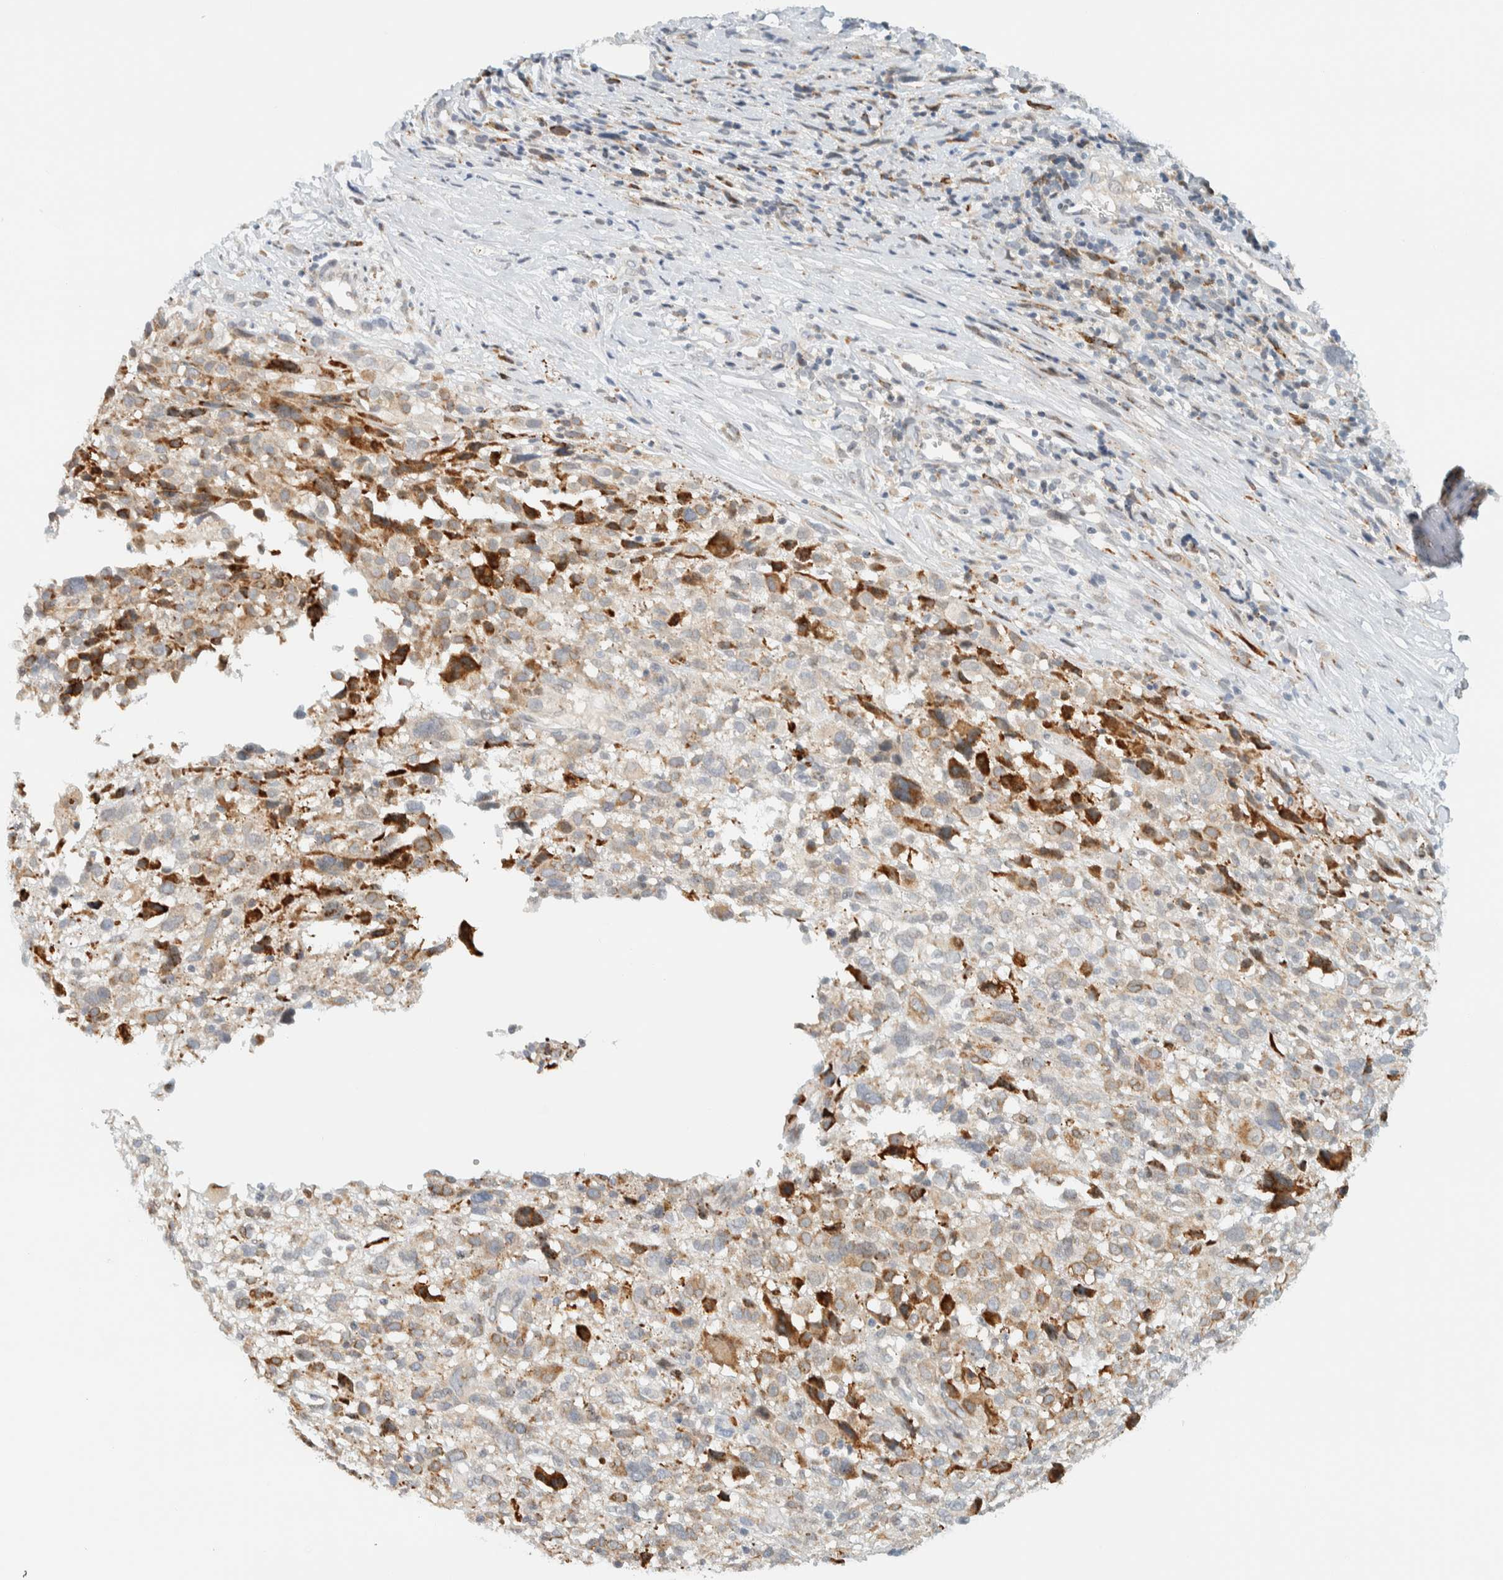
{"staining": {"intensity": "moderate", "quantity": "<25%", "location": "cytoplasmic/membranous"}, "tissue": "melanoma", "cell_type": "Tumor cells", "image_type": "cancer", "snomed": [{"axis": "morphology", "description": "Malignant melanoma, NOS"}, {"axis": "topography", "description": "Skin"}], "caption": "An immunohistochemistry (IHC) histopathology image of neoplastic tissue is shown. Protein staining in brown highlights moderate cytoplasmic/membranous positivity in melanoma within tumor cells. The protein is stained brown, and the nuclei are stained in blue (DAB IHC with brightfield microscopy, high magnification).", "gene": "ITPRID1", "patient": {"sex": "female", "age": 55}}